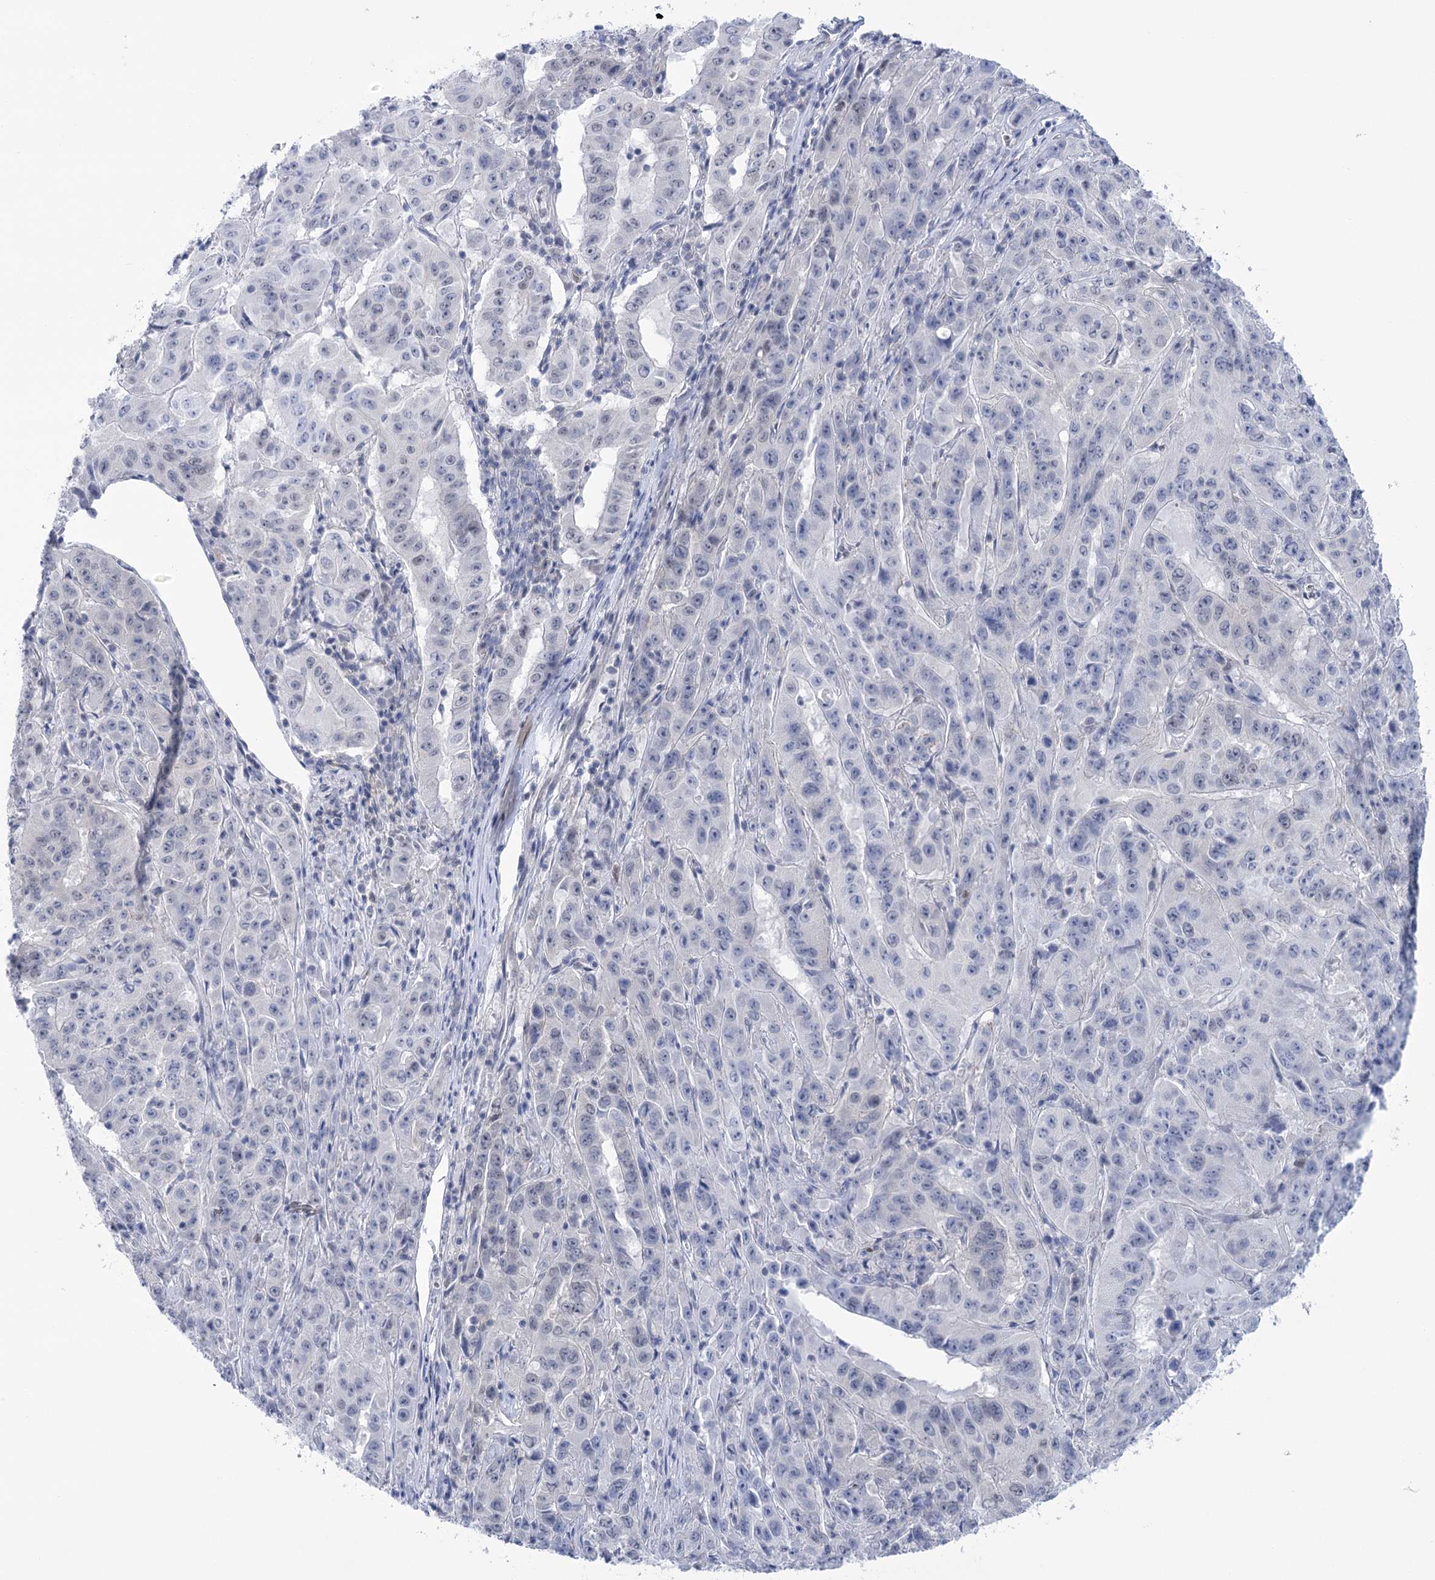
{"staining": {"intensity": "negative", "quantity": "none", "location": "none"}, "tissue": "pancreatic cancer", "cell_type": "Tumor cells", "image_type": "cancer", "snomed": [{"axis": "morphology", "description": "Adenocarcinoma, NOS"}, {"axis": "topography", "description": "Pancreas"}], "caption": "There is no significant positivity in tumor cells of pancreatic cancer.", "gene": "HNRNPA0", "patient": {"sex": "male", "age": 63}}